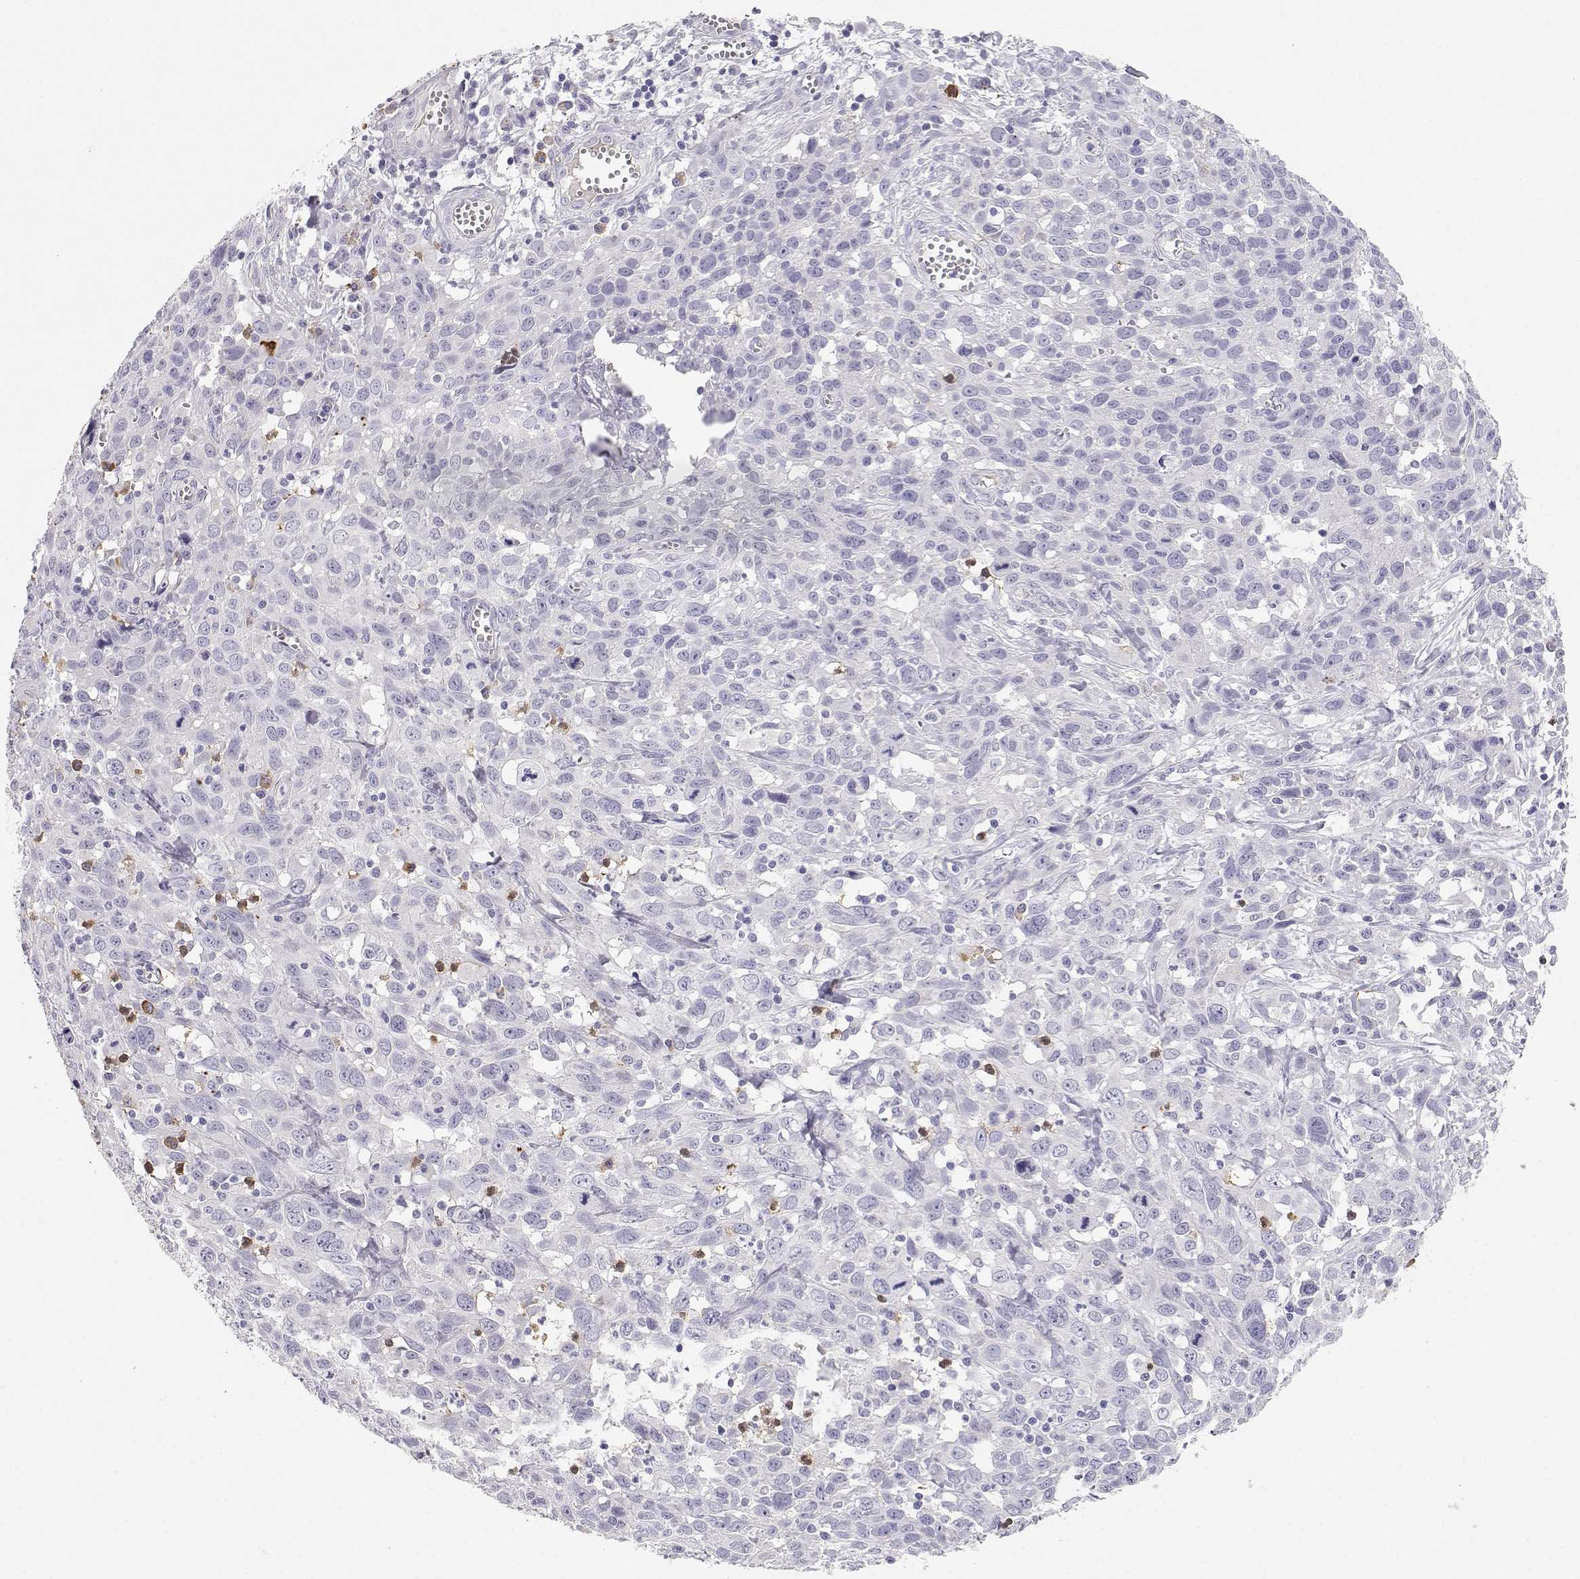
{"staining": {"intensity": "negative", "quantity": "none", "location": "none"}, "tissue": "cervical cancer", "cell_type": "Tumor cells", "image_type": "cancer", "snomed": [{"axis": "morphology", "description": "Squamous cell carcinoma, NOS"}, {"axis": "topography", "description": "Cervix"}], "caption": "Tumor cells are negative for brown protein staining in cervical cancer.", "gene": "CDHR1", "patient": {"sex": "female", "age": 38}}